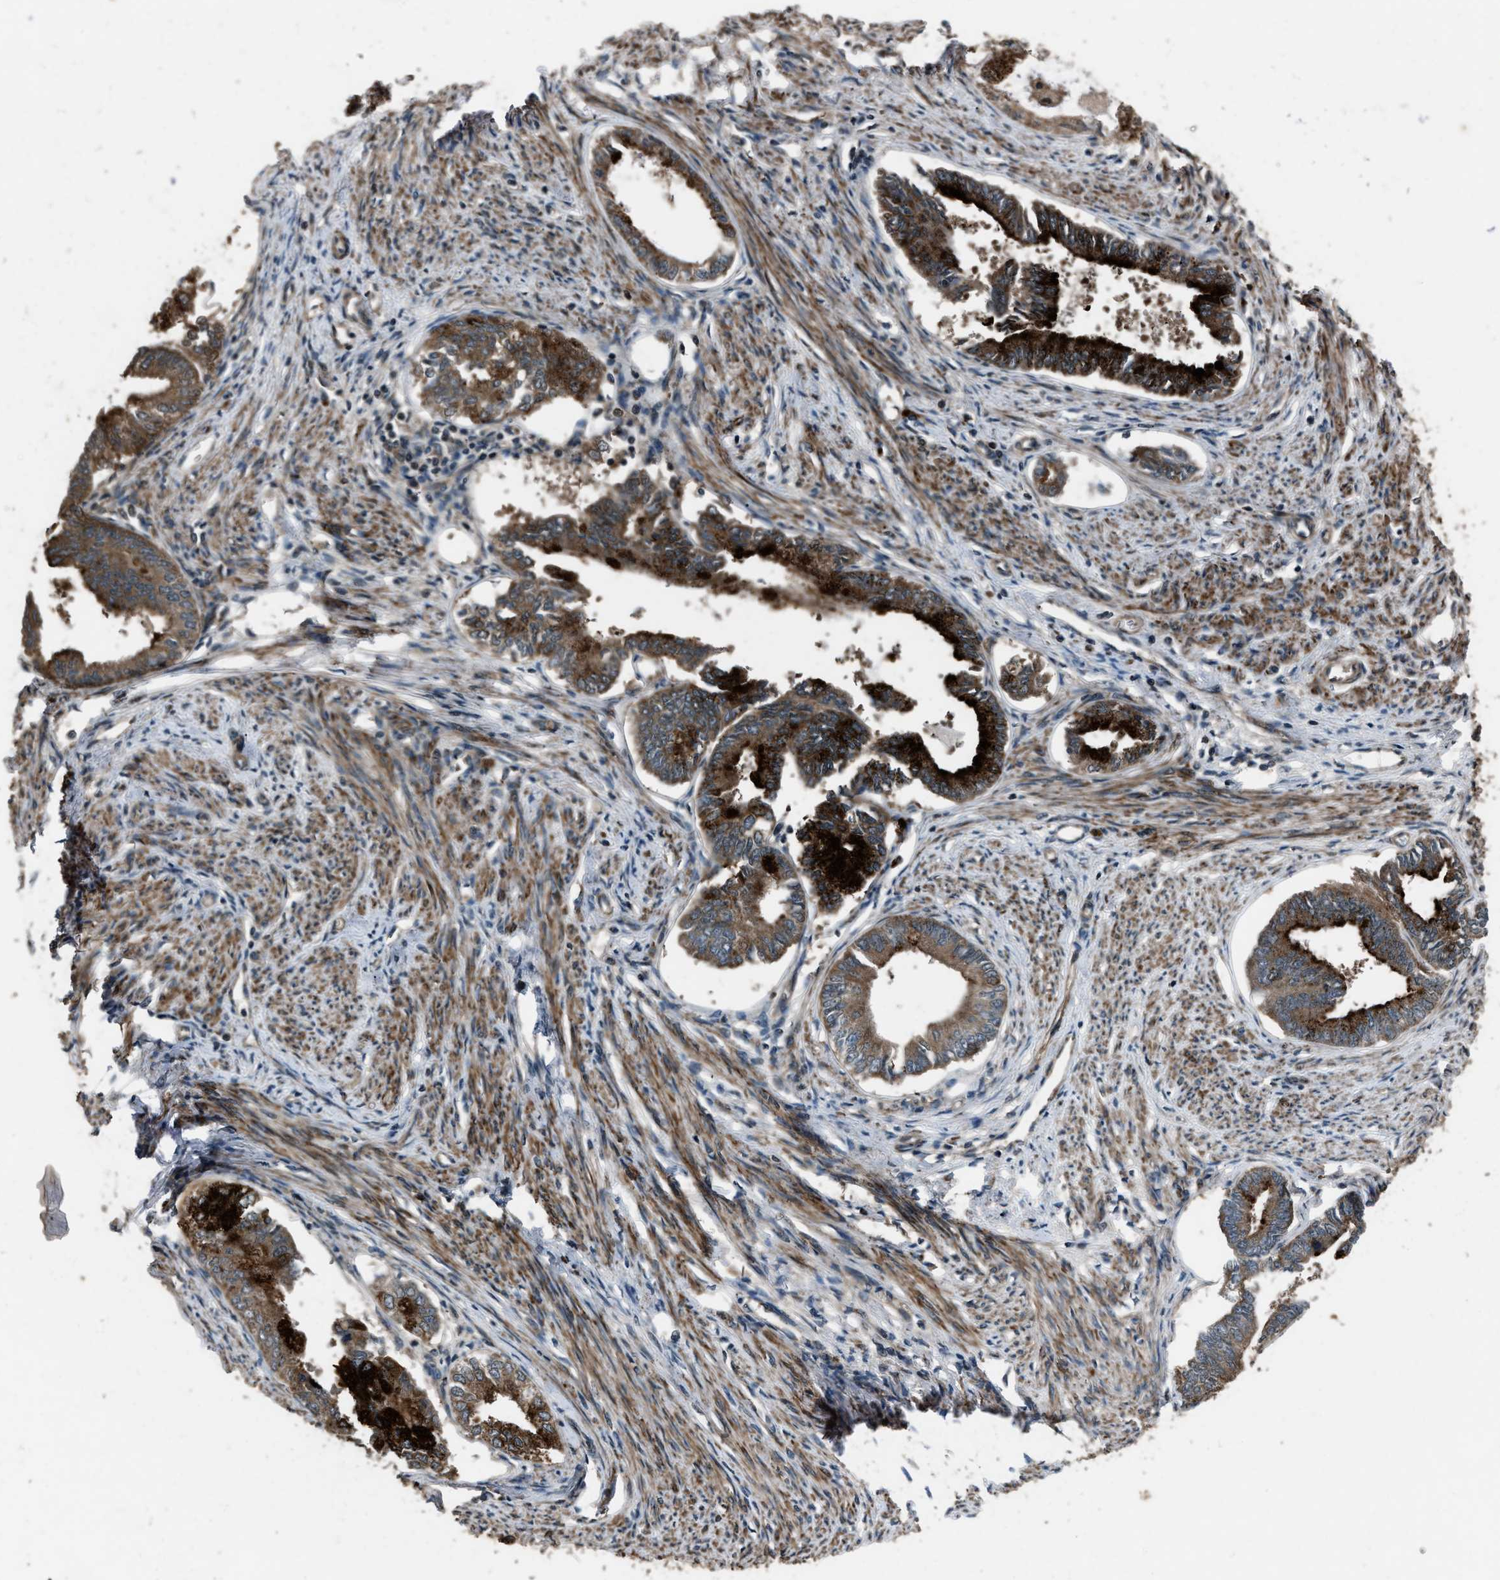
{"staining": {"intensity": "strong", "quantity": ">75%", "location": "cytoplasmic/membranous"}, "tissue": "endometrial cancer", "cell_type": "Tumor cells", "image_type": "cancer", "snomed": [{"axis": "morphology", "description": "Adenocarcinoma, NOS"}, {"axis": "topography", "description": "Endometrium"}], "caption": "Endometrial cancer (adenocarcinoma) stained for a protein exhibits strong cytoplasmic/membranous positivity in tumor cells. (IHC, brightfield microscopy, high magnification).", "gene": "IRAK4", "patient": {"sex": "female", "age": 86}}